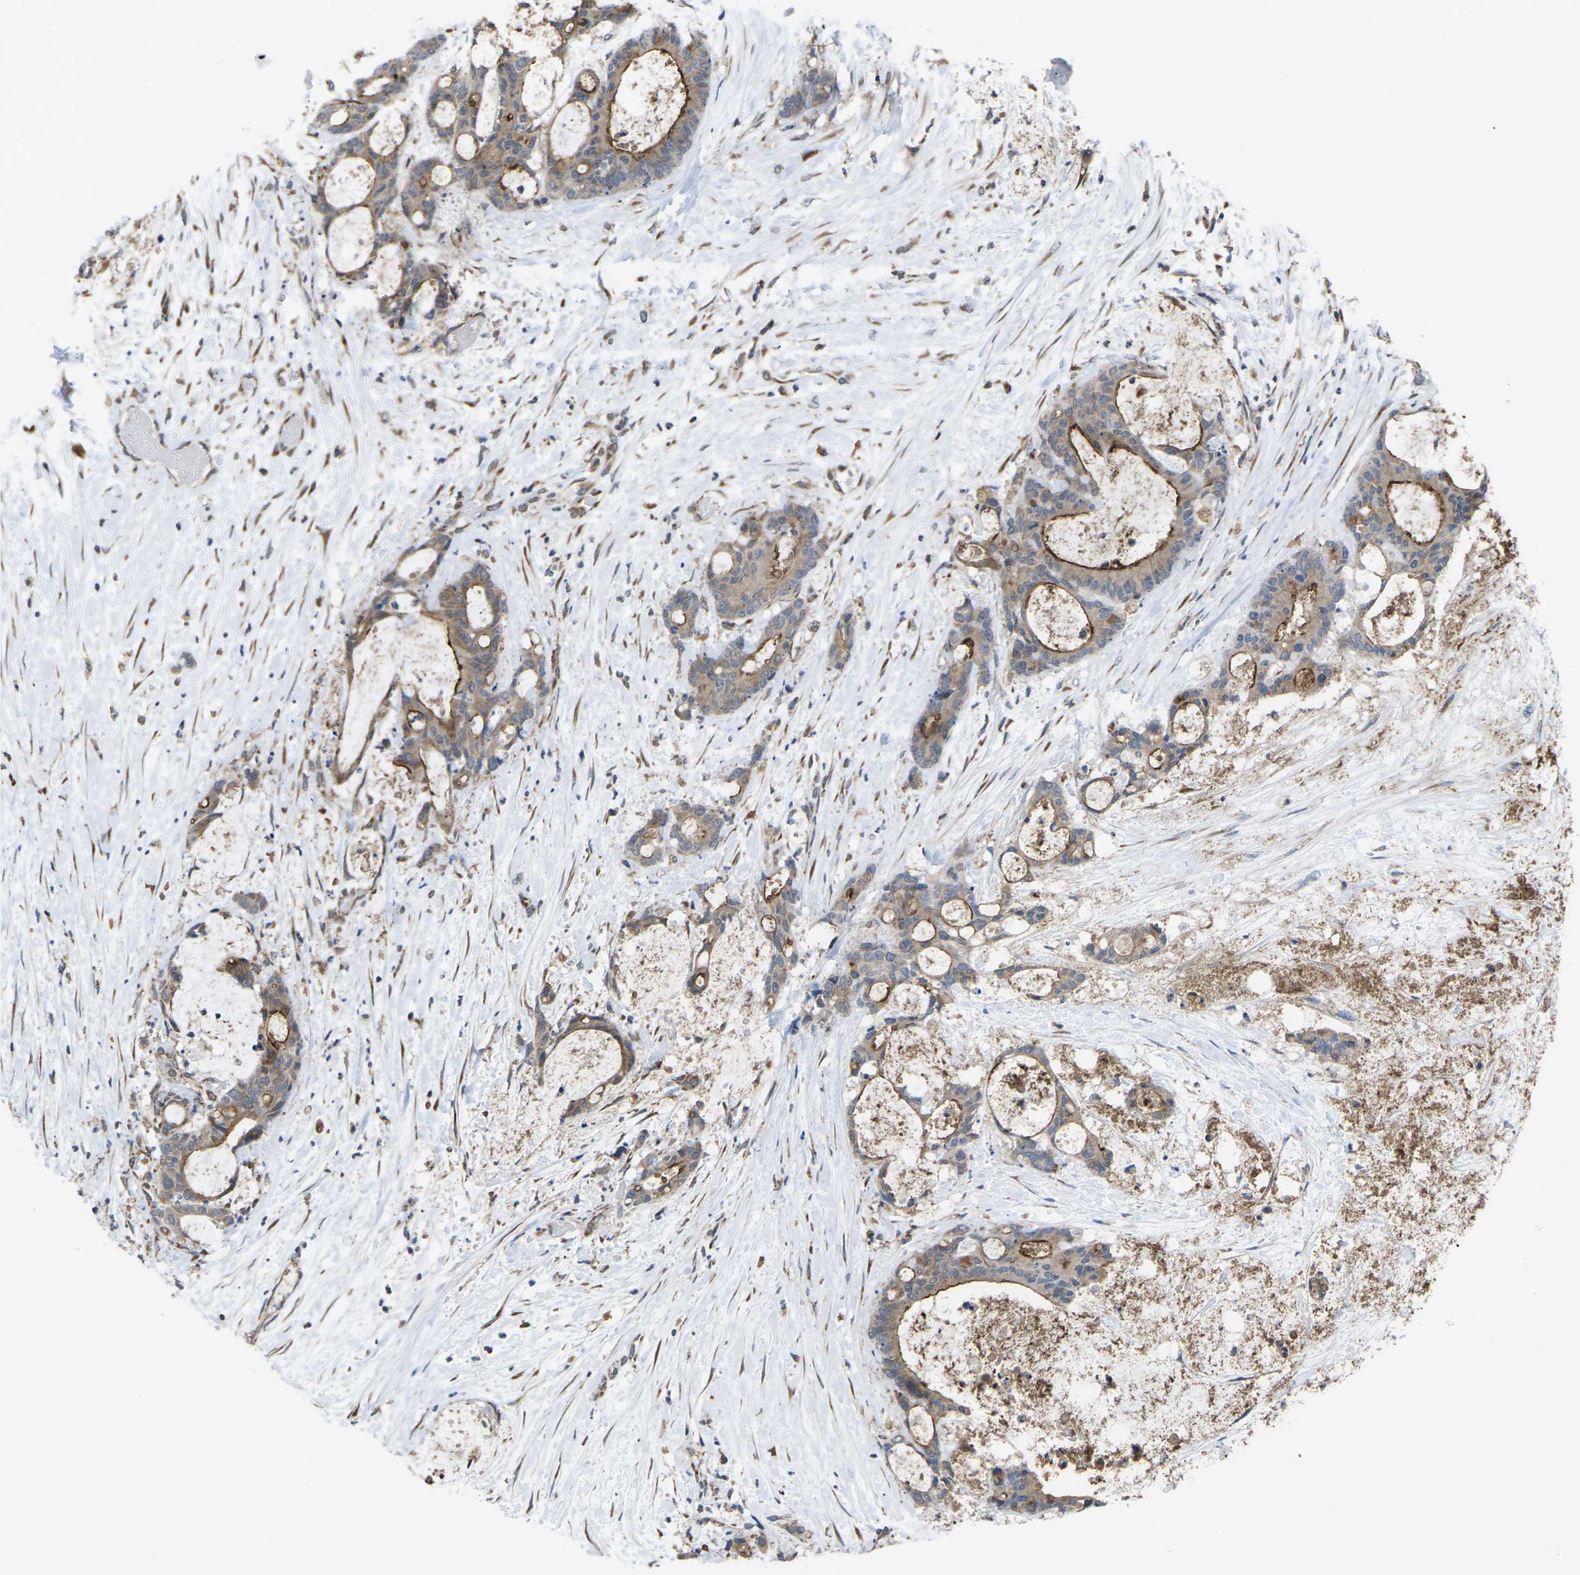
{"staining": {"intensity": "strong", "quantity": ">75%", "location": "cytoplasmic/membranous"}, "tissue": "liver cancer", "cell_type": "Tumor cells", "image_type": "cancer", "snomed": [{"axis": "morphology", "description": "Cholangiocarcinoma"}, {"axis": "topography", "description": "Liver"}], "caption": "Protein analysis of liver cancer tissue shows strong cytoplasmic/membranous staining in approximately >75% of tumor cells.", "gene": "PDZK1IP1", "patient": {"sex": "female", "age": 73}}